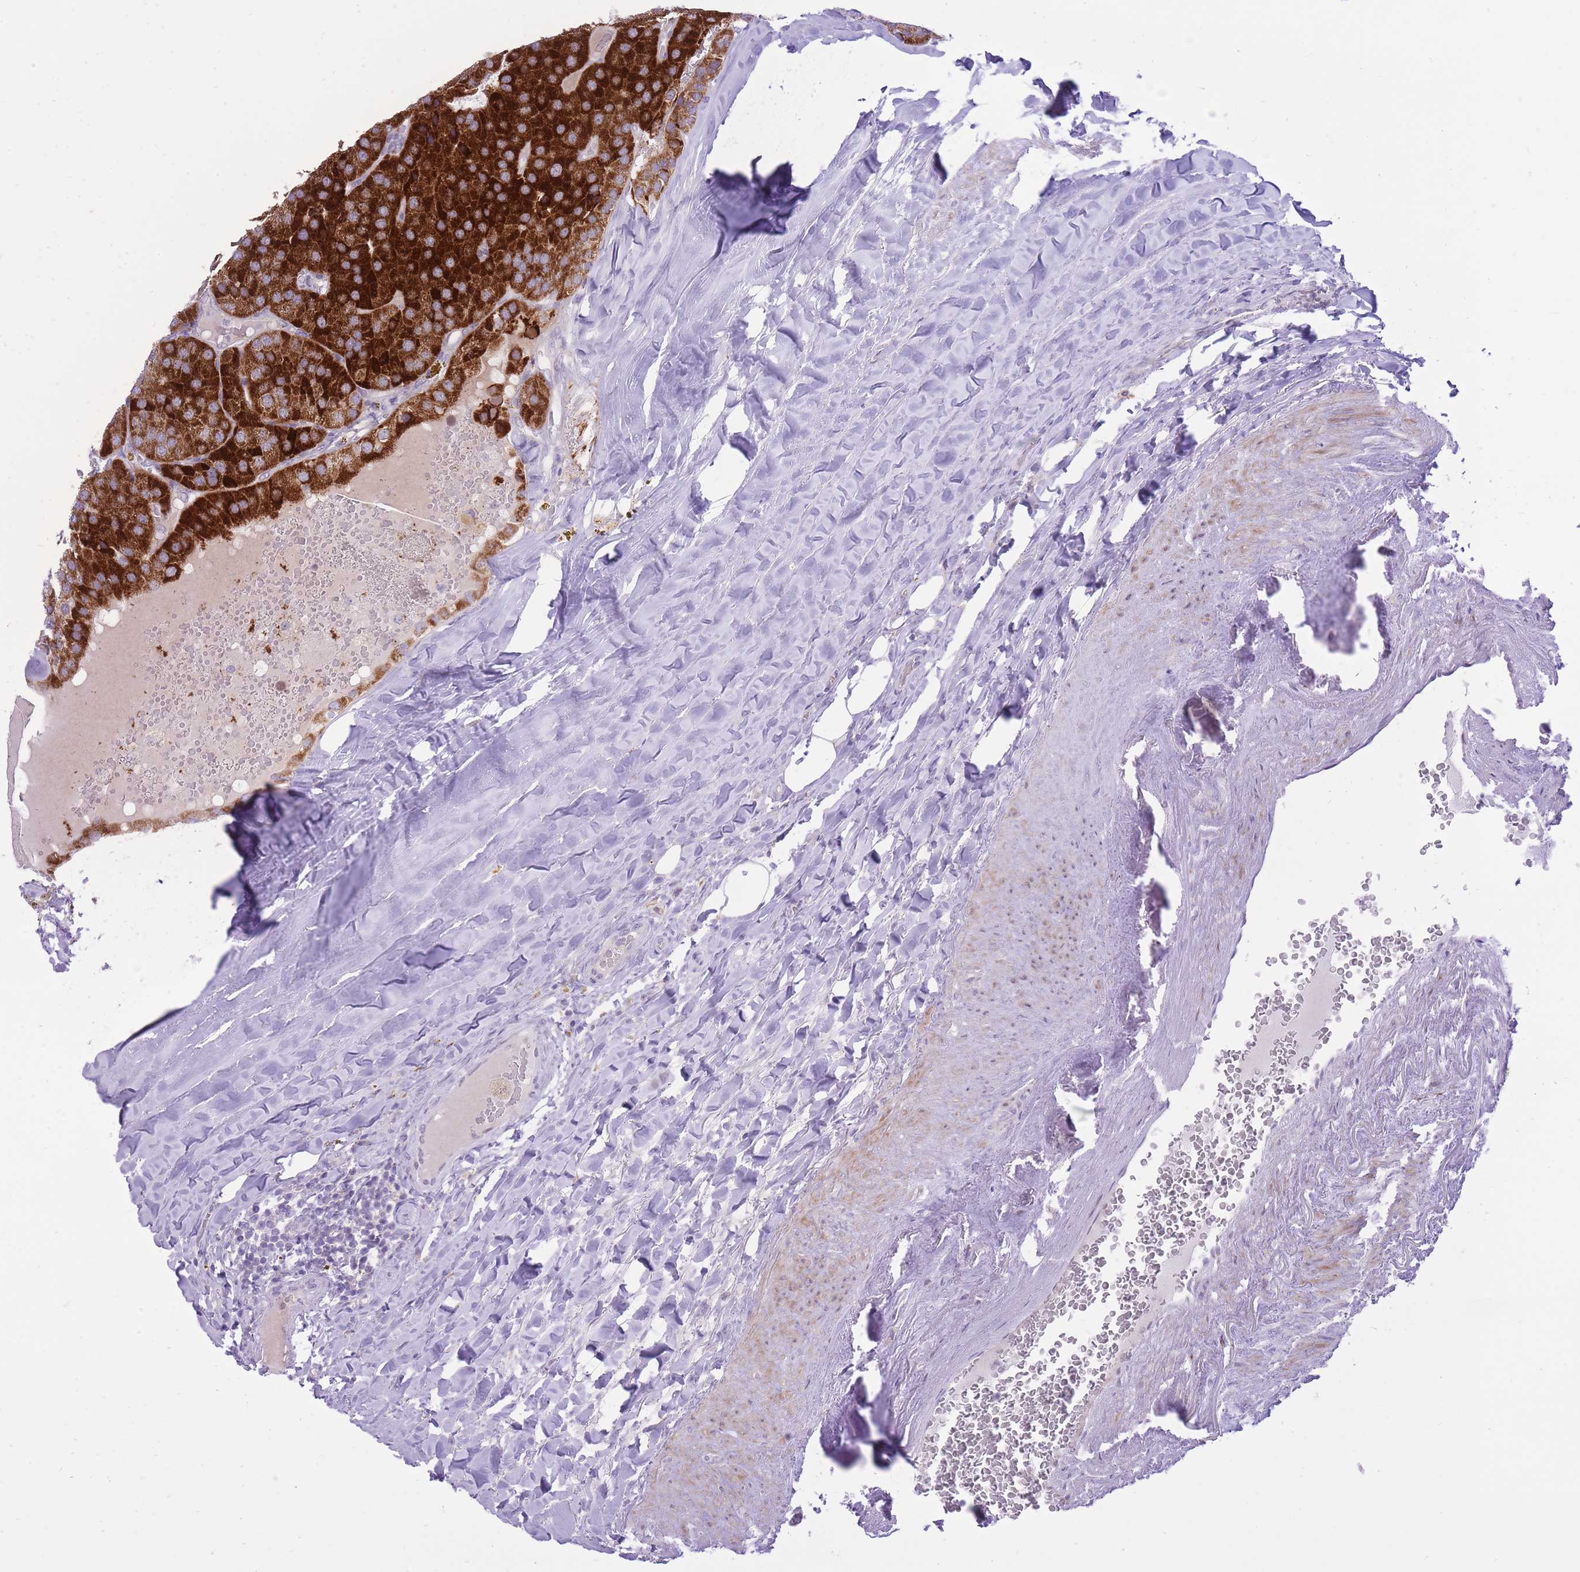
{"staining": {"intensity": "strong", "quantity": ">75%", "location": "cytoplasmic/membranous"}, "tissue": "parathyroid gland", "cell_type": "Glandular cells", "image_type": "normal", "snomed": [{"axis": "morphology", "description": "Normal tissue, NOS"}, {"axis": "morphology", "description": "Adenoma, NOS"}, {"axis": "topography", "description": "Parathyroid gland"}], "caption": "Immunohistochemistry (IHC) (DAB) staining of benign parathyroid gland demonstrates strong cytoplasmic/membranous protein expression in approximately >75% of glandular cells. (DAB = brown stain, brightfield microscopy at high magnification).", "gene": "DENND2D", "patient": {"sex": "female", "age": 86}}